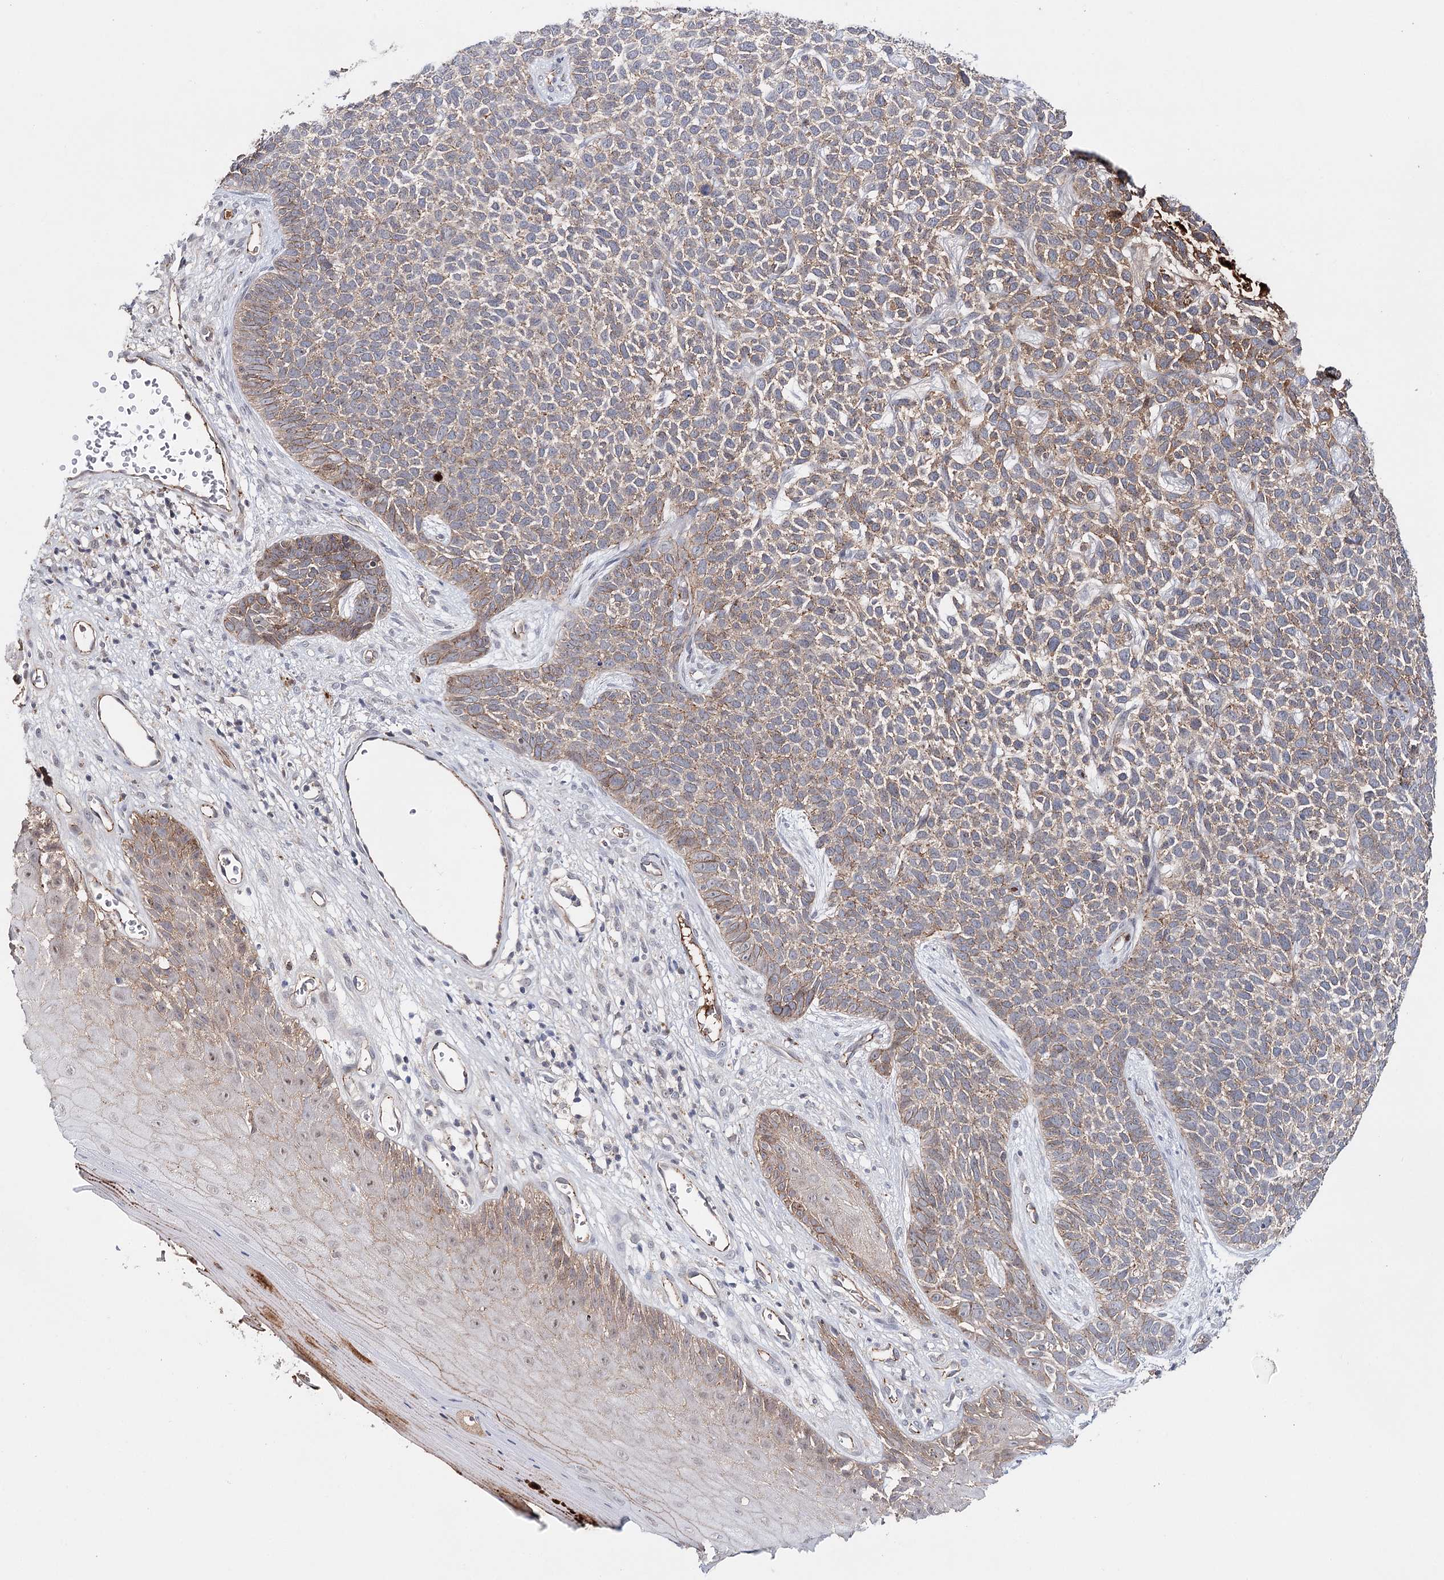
{"staining": {"intensity": "moderate", "quantity": "25%-75%", "location": "cytoplasmic/membranous"}, "tissue": "skin cancer", "cell_type": "Tumor cells", "image_type": "cancer", "snomed": [{"axis": "morphology", "description": "Basal cell carcinoma"}, {"axis": "topography", "description": "Skin"}], "caption": "A high-resolution histopathology image shows immunohistochemistry staining of skin cancer (basal cell carcinoma), which demonstrates moderate cytoplasmic/membranous expression in approximately 25%-75% of tumor cells.", "gene": "PKP4", "patient": {"sex": "female", "age": 84}}